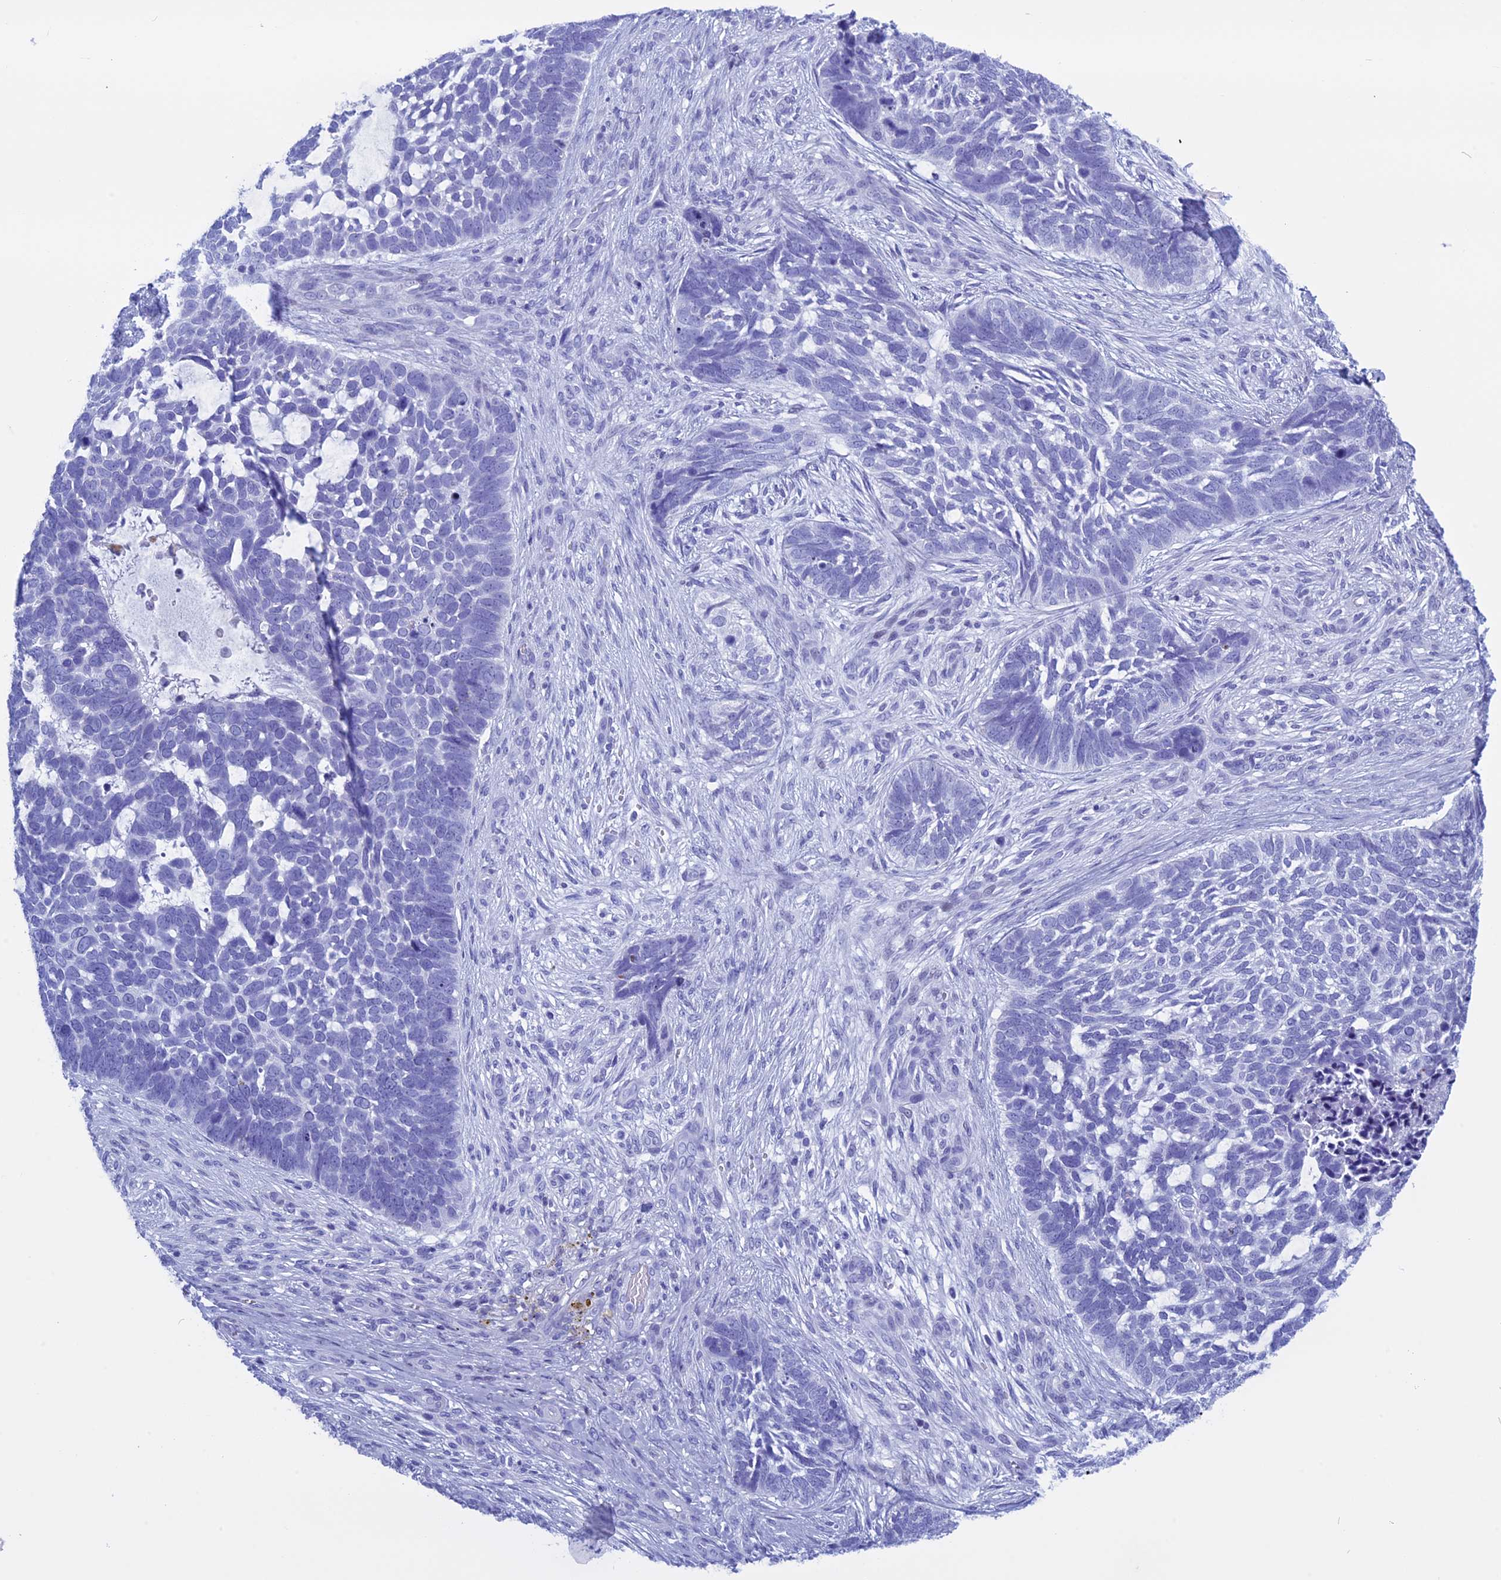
{"staining": {"intensity": "negative", "quantity": "none", "location": "none"}, "tissue": "skin cancer", "cell_type": "Tumor cells", "image_type": "cancer", "snomed": [{"axis": "morphology", "description": "Basal cell carcinoma"}, {"axis": "topography", "description": "Skin"}], "caption": "DAB immunohistochemical staining of skin cancer (basal cell carcinoma) exhibits no significant positivity in tumor cells.", "gene": "KCTD21", "patient": {"sex": "male", "age": 88}}